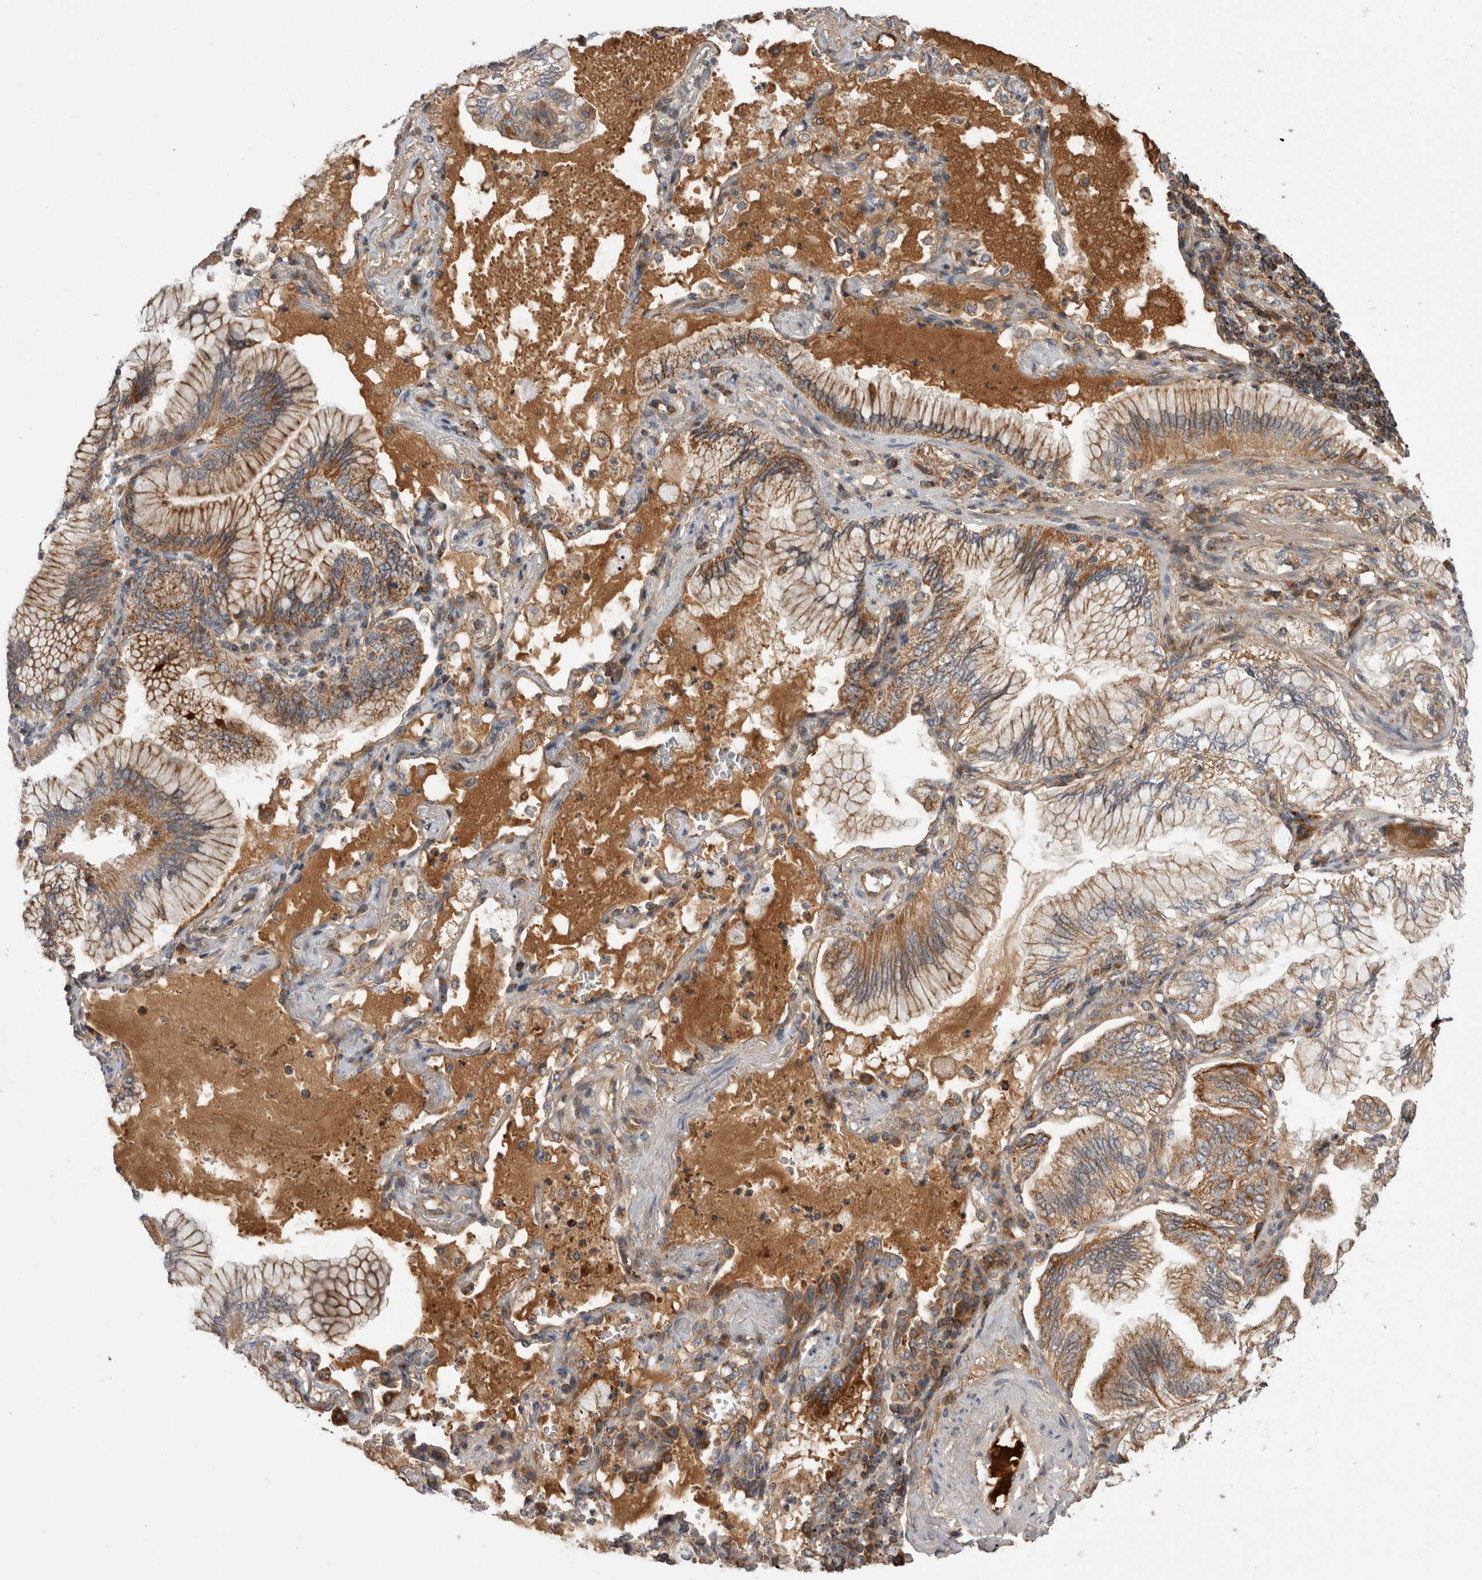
{"staining": {"intensity": "moderate", "quantity": ">75%", "location": "cytoplasmic/membranous"}, "tissue": "lung cancer", "cell_type": "Tumor cells", "image_type": "cancer", "snomed": [{"axis": "morphology", "description": "Adenocarcinoma, NOS"}, {"axis": "topography", "description": "Lung"}], "caption": "Human lung cancer stained with a brown dye displays moderate cytoplasmic/membranous positive positivity in about >75% of tumor cells.", "gene": "DARS2", "patient": {"sex": "female", "age": 70}}